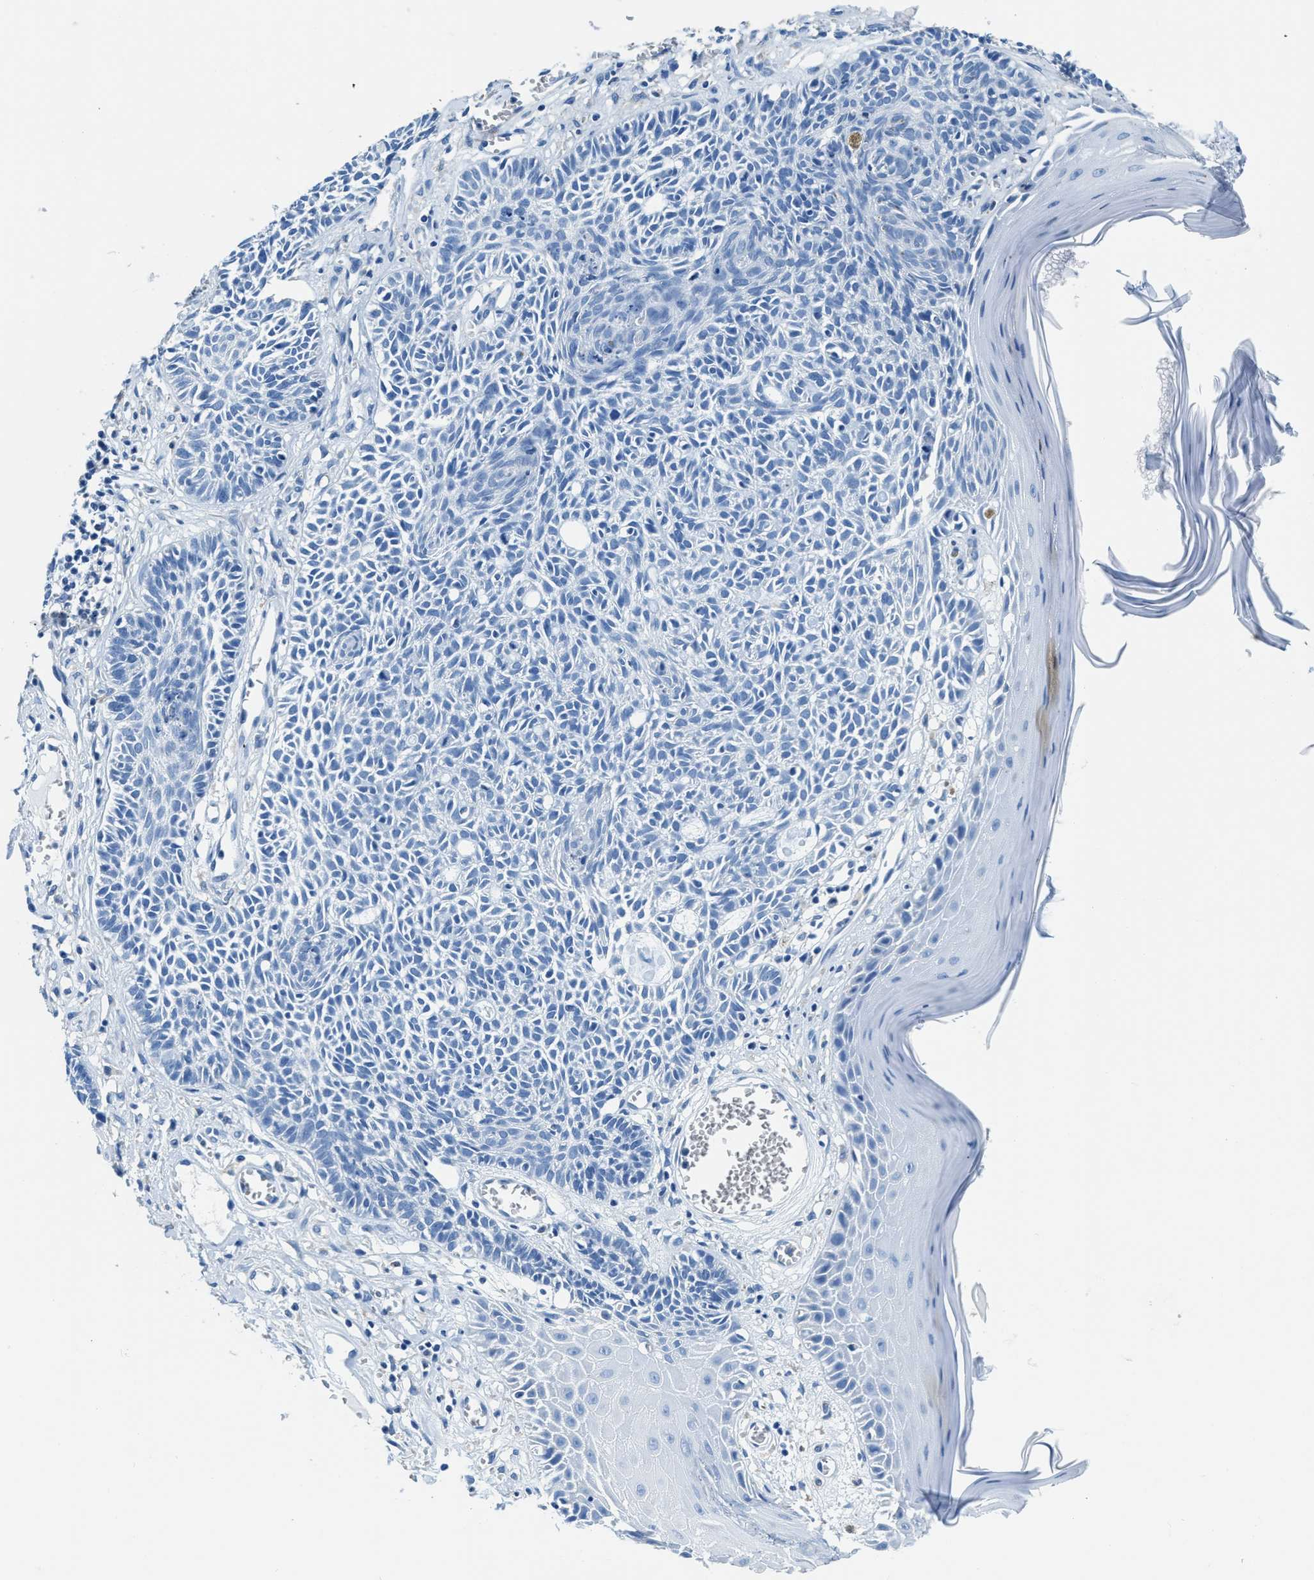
{"staining": {"intensity": "negative", "quantity": "none", "location": "none"}, "tissue": "skin cancer", "cell_type": "Tumor cells", "image_type": "cancer", "snomed": [{"axis": "morphology", "description": "Basal cell carcinoma"}, {"axis": "topography", "description": "Skin"}], "caption": "A photomicrograph of skin basal cell carcinoma stained for a protein demonstrates no brown staining in tumor cells.", "gene": "ZDHHC13", "patient": {"sex": "male", "age": 67}}